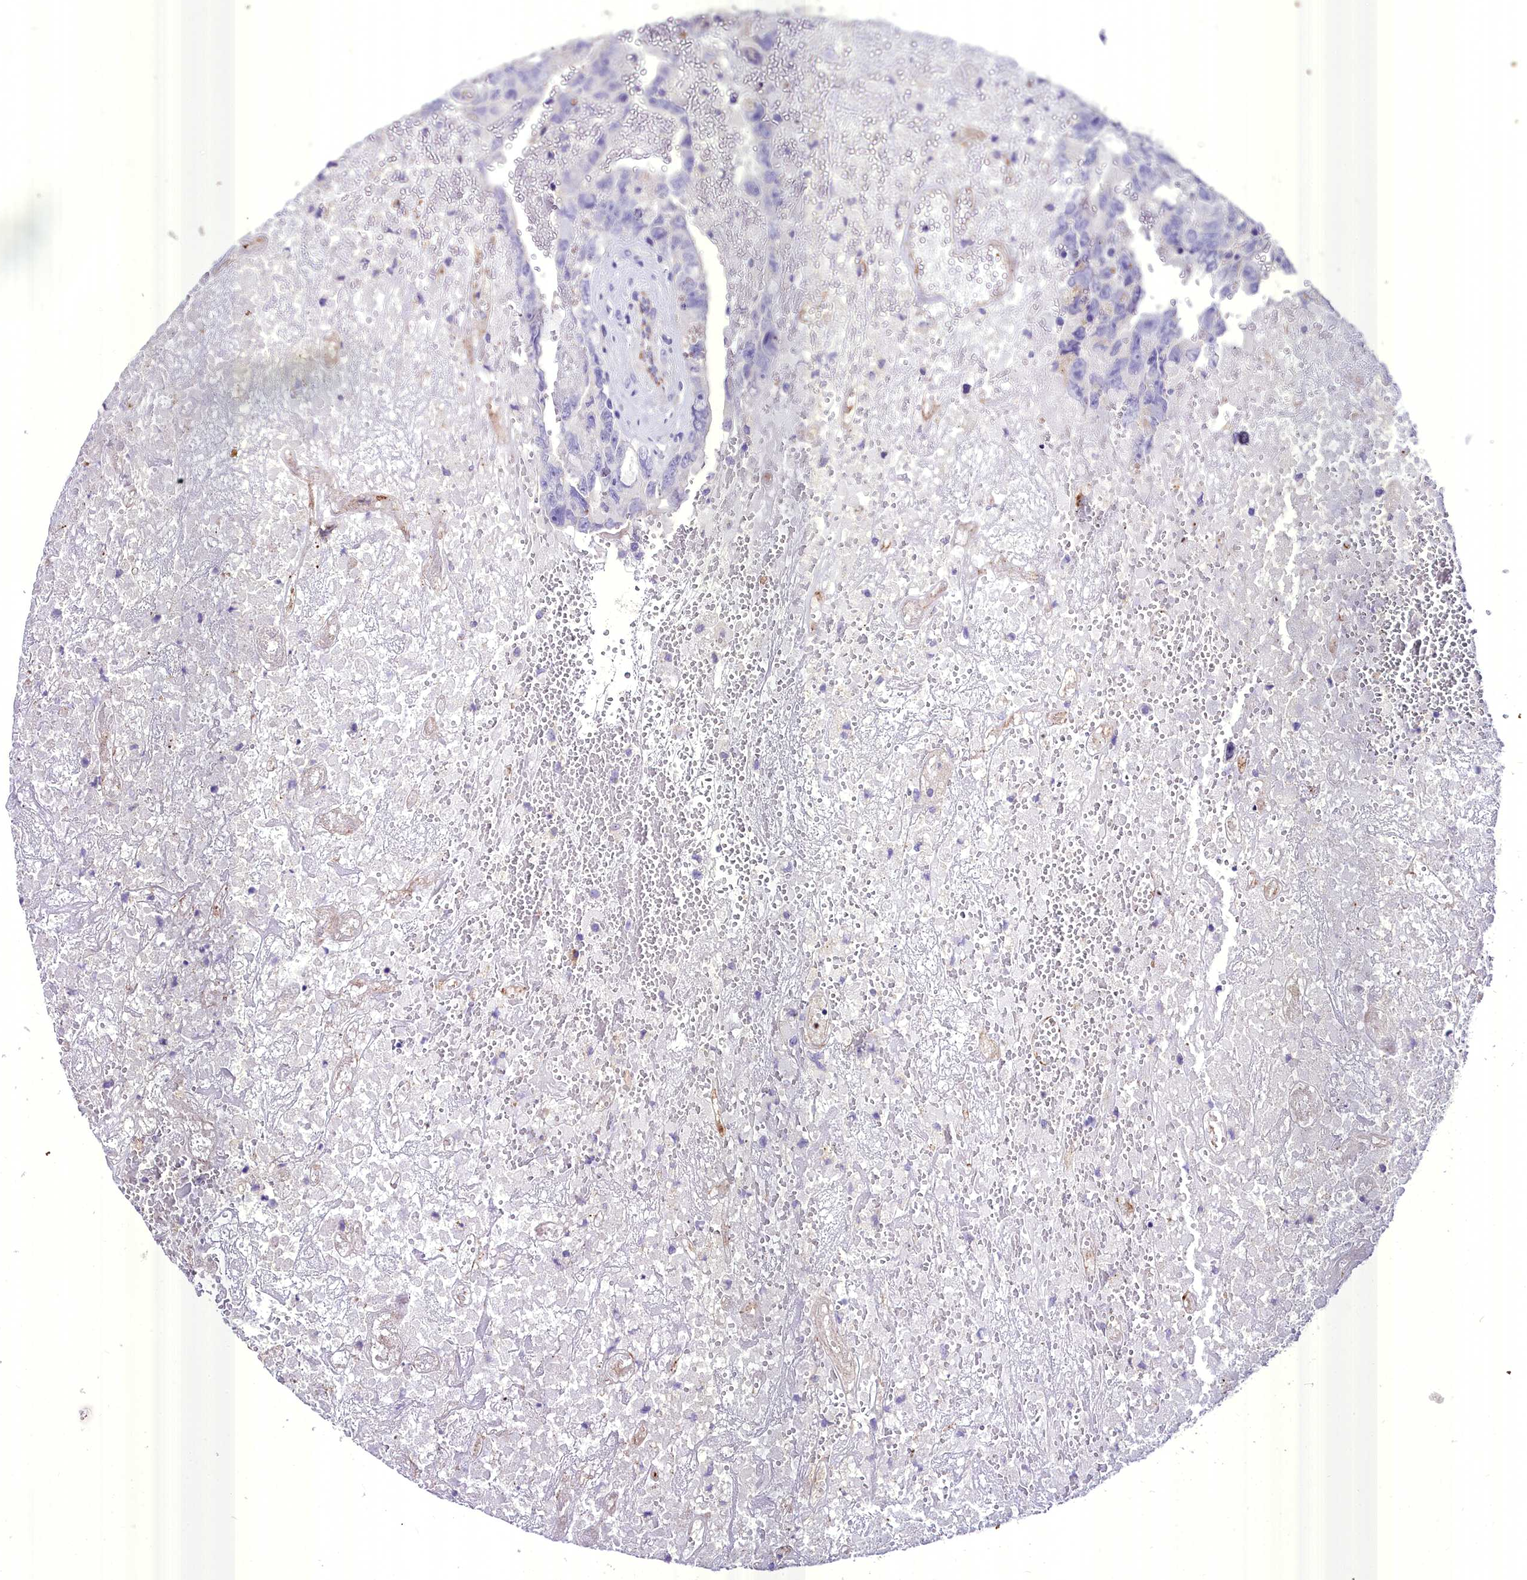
{"staining": {"intensity": "negative", "quantity": "none", "location": "none"}, "tissue": "testis cancer", "cell_type": "Tumor cells", "image_type": "cancer", "snomed": [{"axis": "morphology", "description": "Carcinoma, Embryonal, NOS"}, {"axis": "topography", "description": "Testis"}], "caption": "Immunohistochemistry (IHC) of testis cancer (embryonal carcinoma) demonstrates no expression in tumor cells. (DAB IHC with hematoxylin counter stain).", "gene": "MS4A18", "patient": {"sex": "male", "age": 45}}